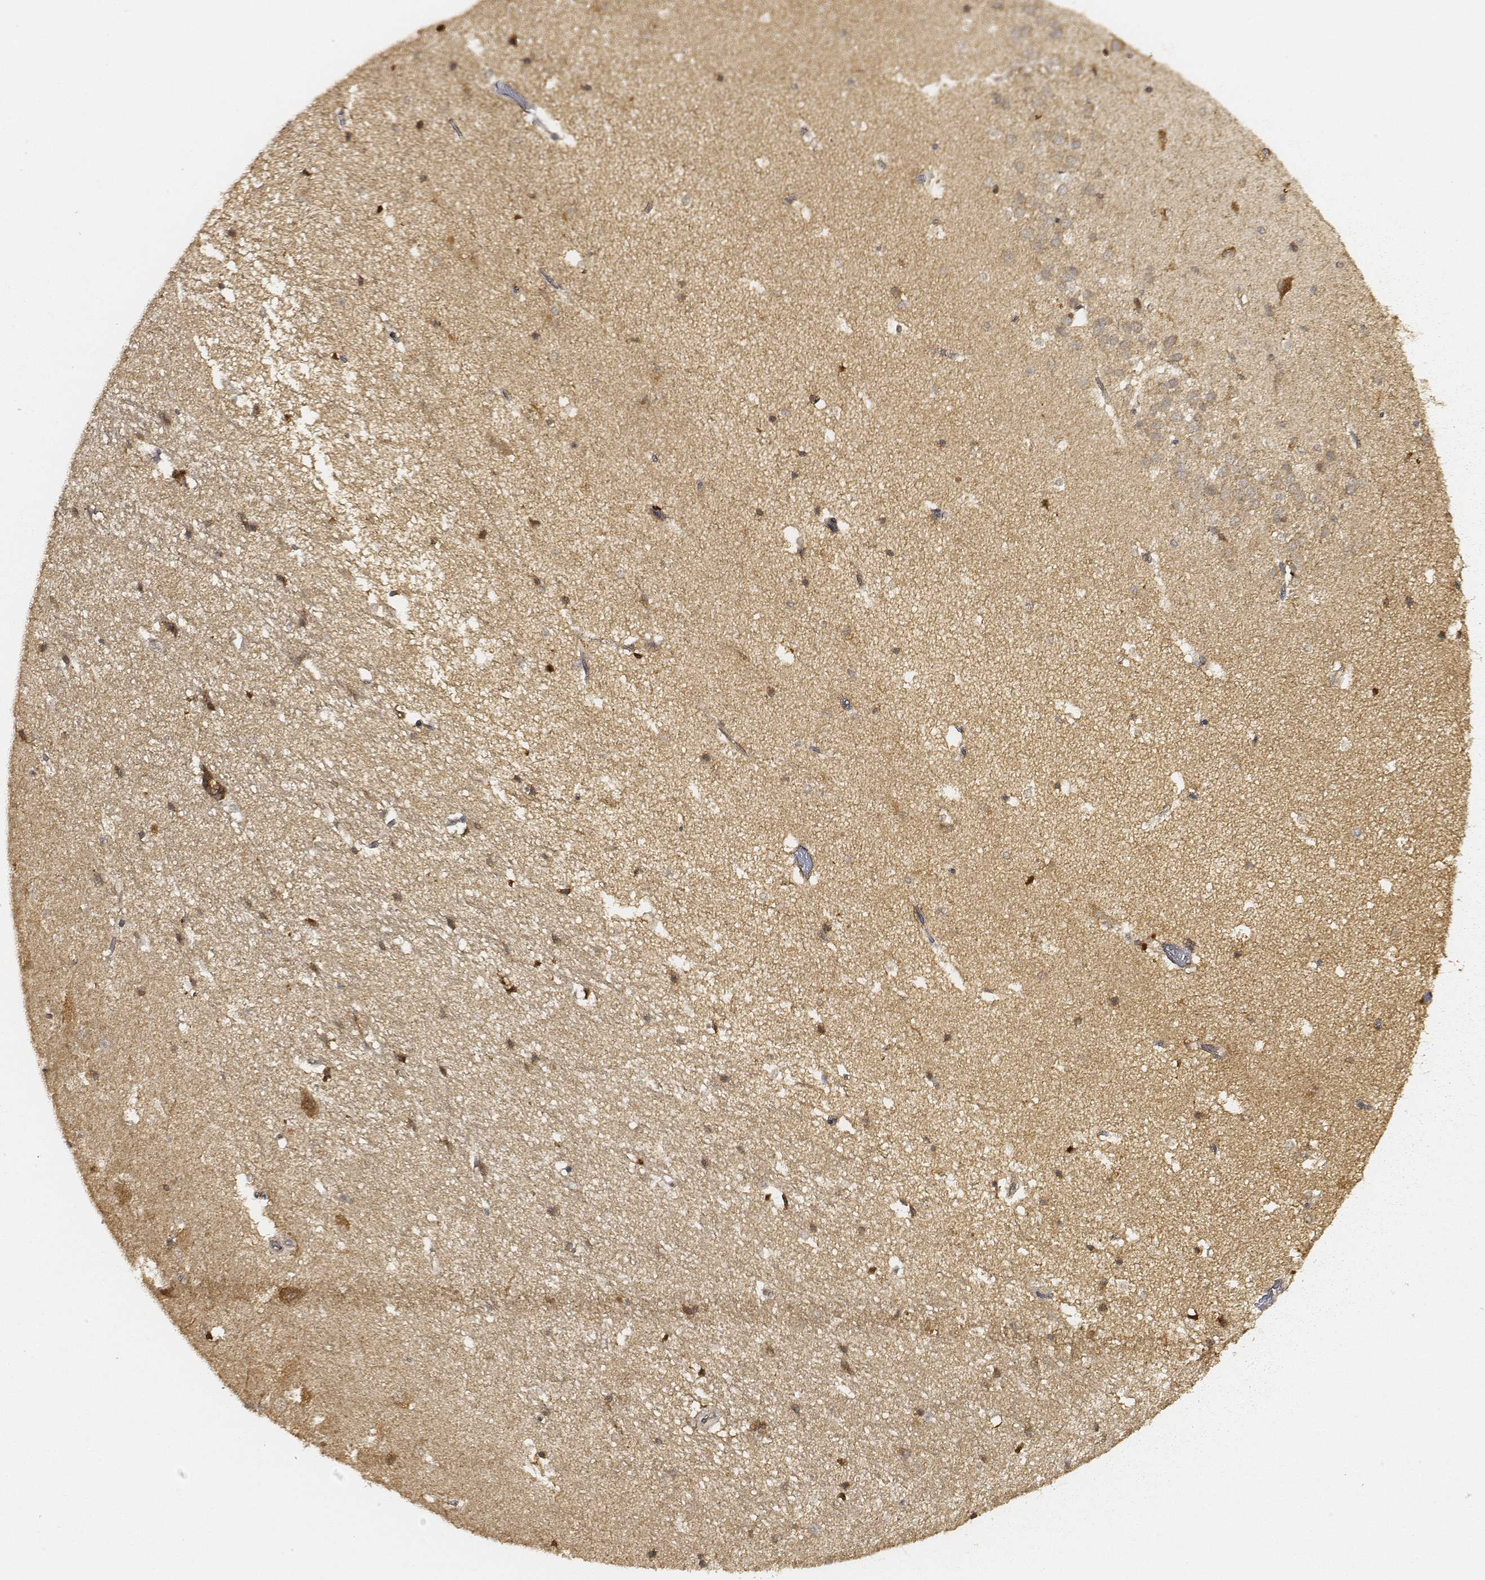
{"staining": {"intensity": "strong", "quantity": ">75%", "location": "cytoplasmic/membranous"}, "tissue": "hippocampus", "cell_type": "Glial cells", "image_type": "normal", "snomed": [{"axis": "morphology", "description": "Normal tissue, NOS"}, {"axis": "topography", "description": "Hippocampus"}], "caption": "Immunohistochemical staining of normal human hippocampus shows high levels of strong cytoplasmic/membranous expression in about >75% of glial cells.", "gene": "CARS1", "patient": {"sex": "male", "age": 44}}